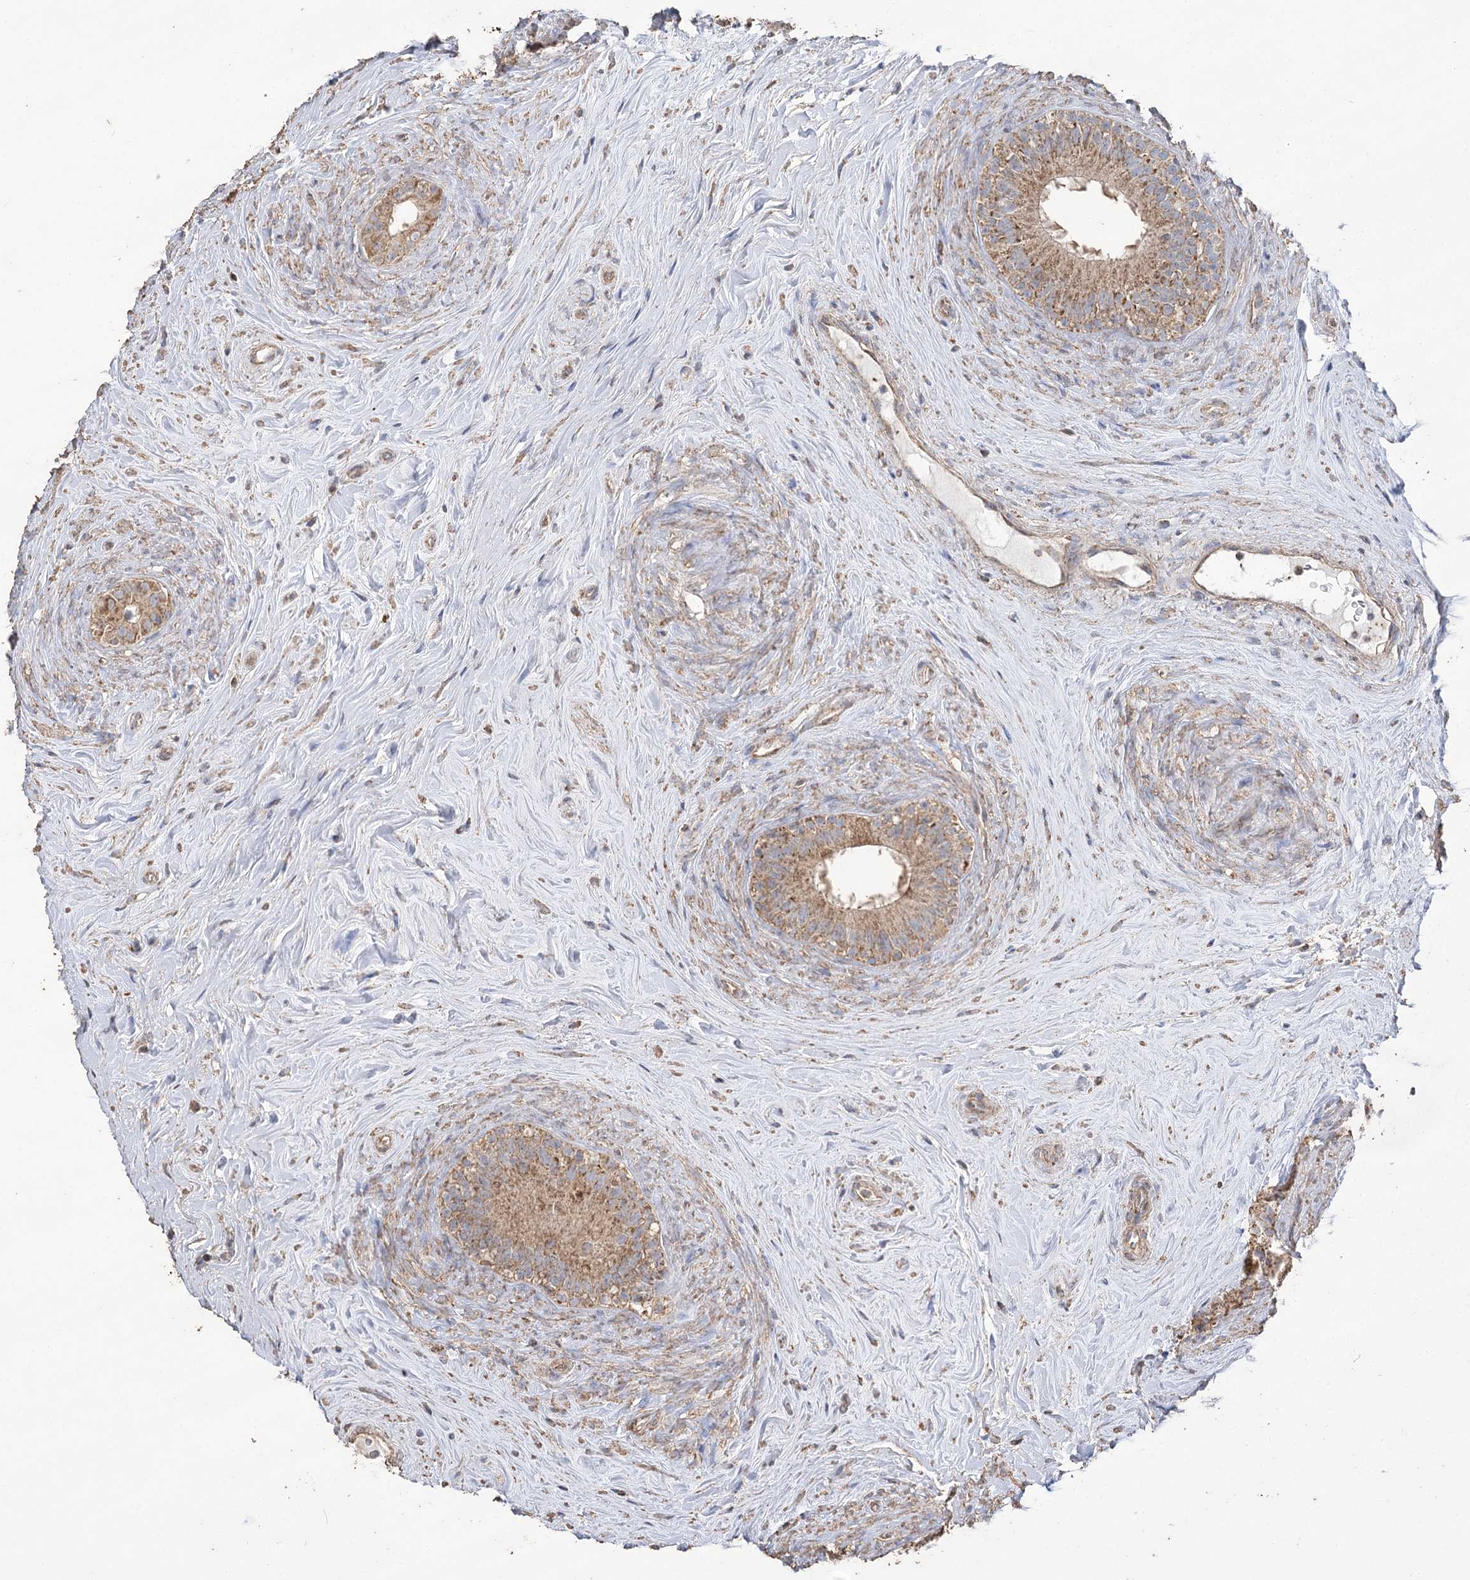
{"staining": {"intensity": "moderate", "quantity": ">75%", "location": "cytoplasmic/membranous"}, "tissue": "epididymis", "cell_type": "Glandular cells", "image_type": "normal", "snomed": [{"axis": "morphology", "description": "Normal tissue, NOS"}, {"axis": "topography", "description": "Epididymis"}], "caption": "Protein staining by immunohistochemistry (IHC) reveals moderate cytoplasmic/membranous staining in about >75% of glandular cells in unremarkable epididymis.", "gene": "IREB2", "patient": {"sex": "male", "age": 84}}